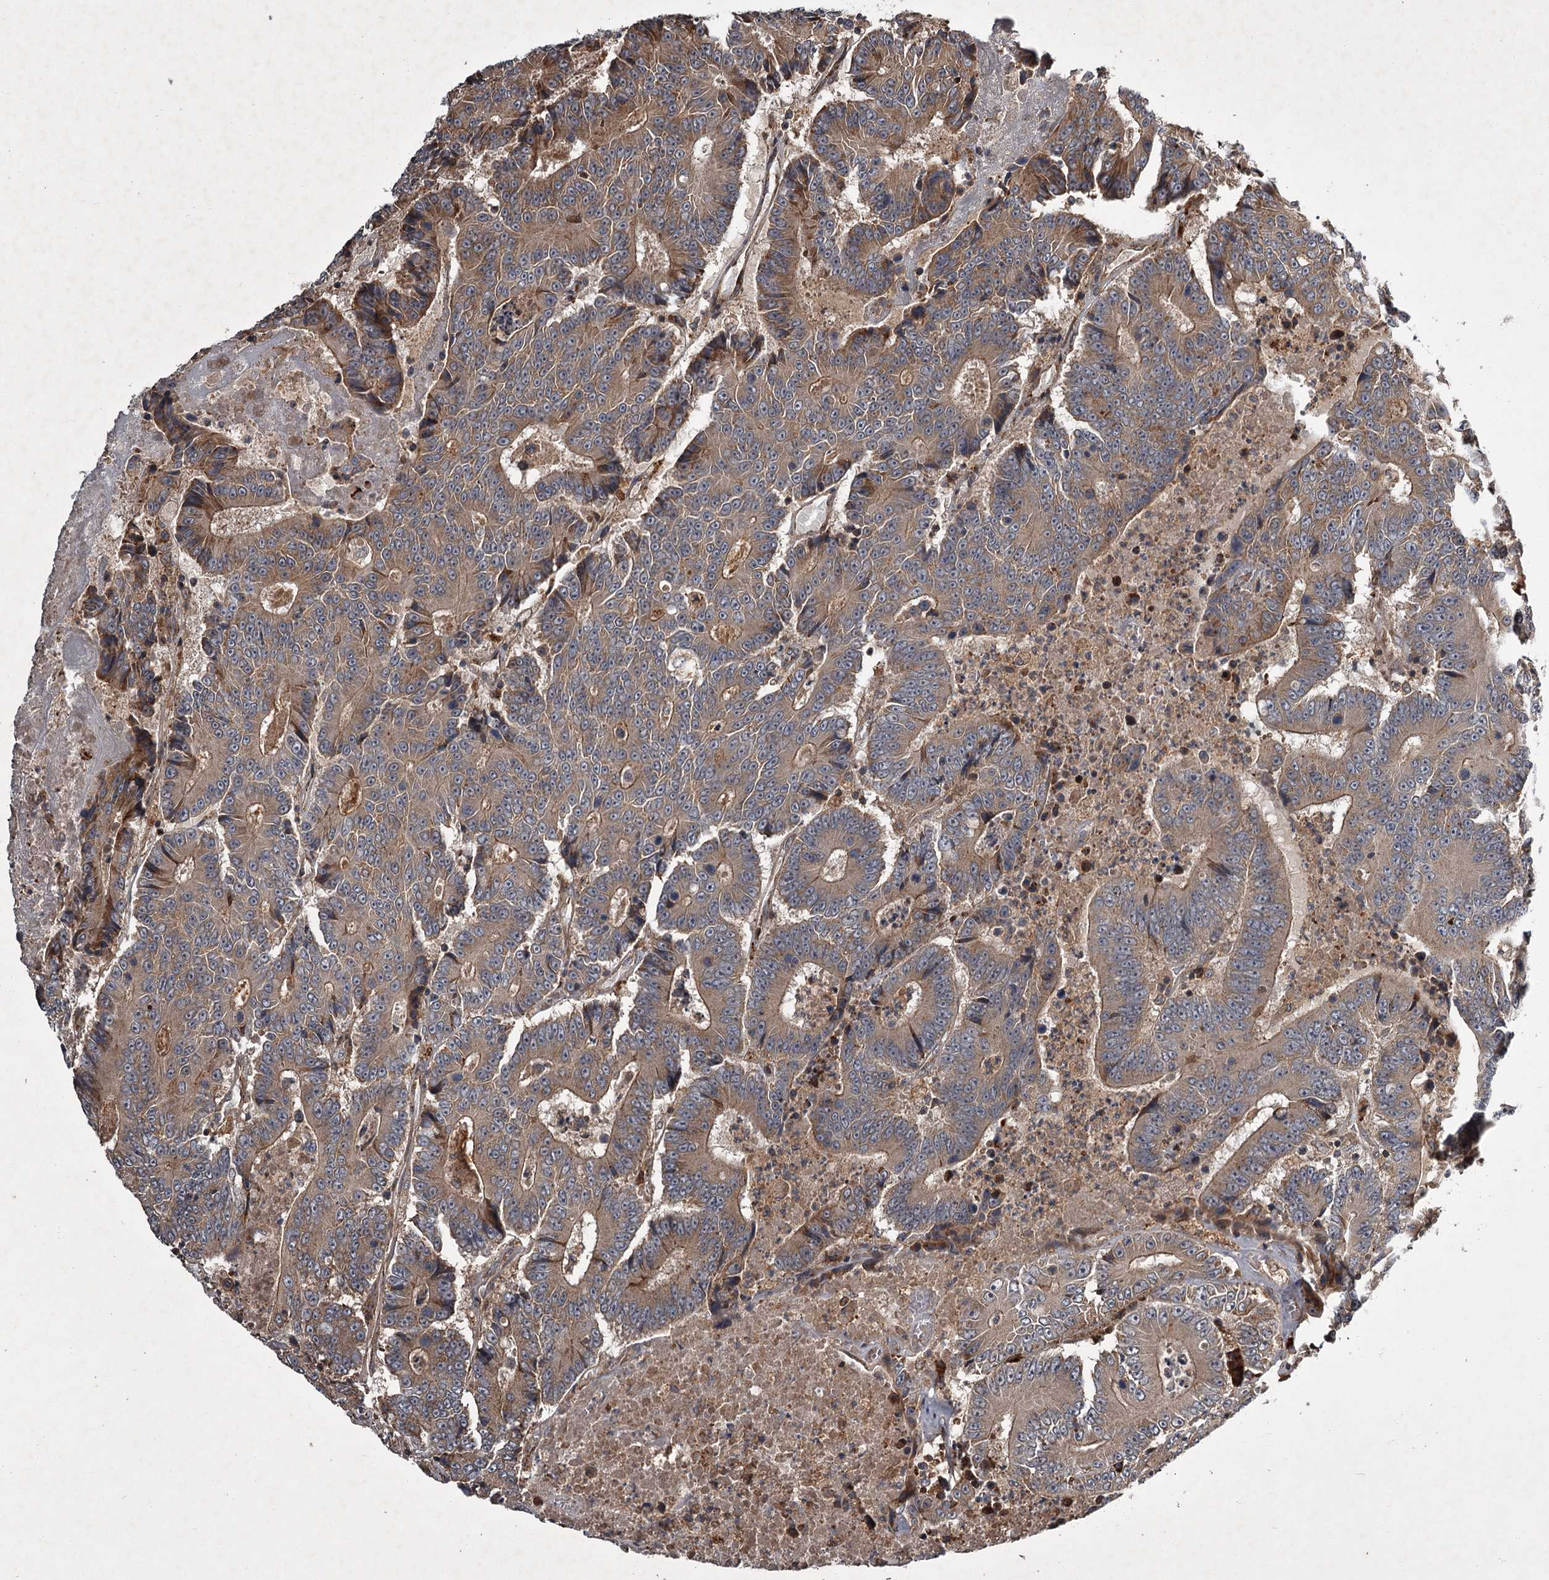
{"staining": {"intensity": "moderate", "quantity": ">75%", "location": "cytoplasmic/membranous"}, "tissue": "colorectal cancer", "cell_type": "Tumor cells", "image_type": "cancer", "snomed": [{"axis": "morphology", "description": "Adenocarcinoma, NOS"}, {"axis": "topography", "description": "Colon"}], "caption": "A high-resolution micrograph shows IHC staining of colorectal cancer, which displays moderate cytoplasmic/membranous expression in approximately >75% of tumor cells. Immunohistochemistry stains the protein of interest in brown and the nuclei are stained blue.", "gene": "UNC93B1", "patient": {"sex": "male", "age": 83}}